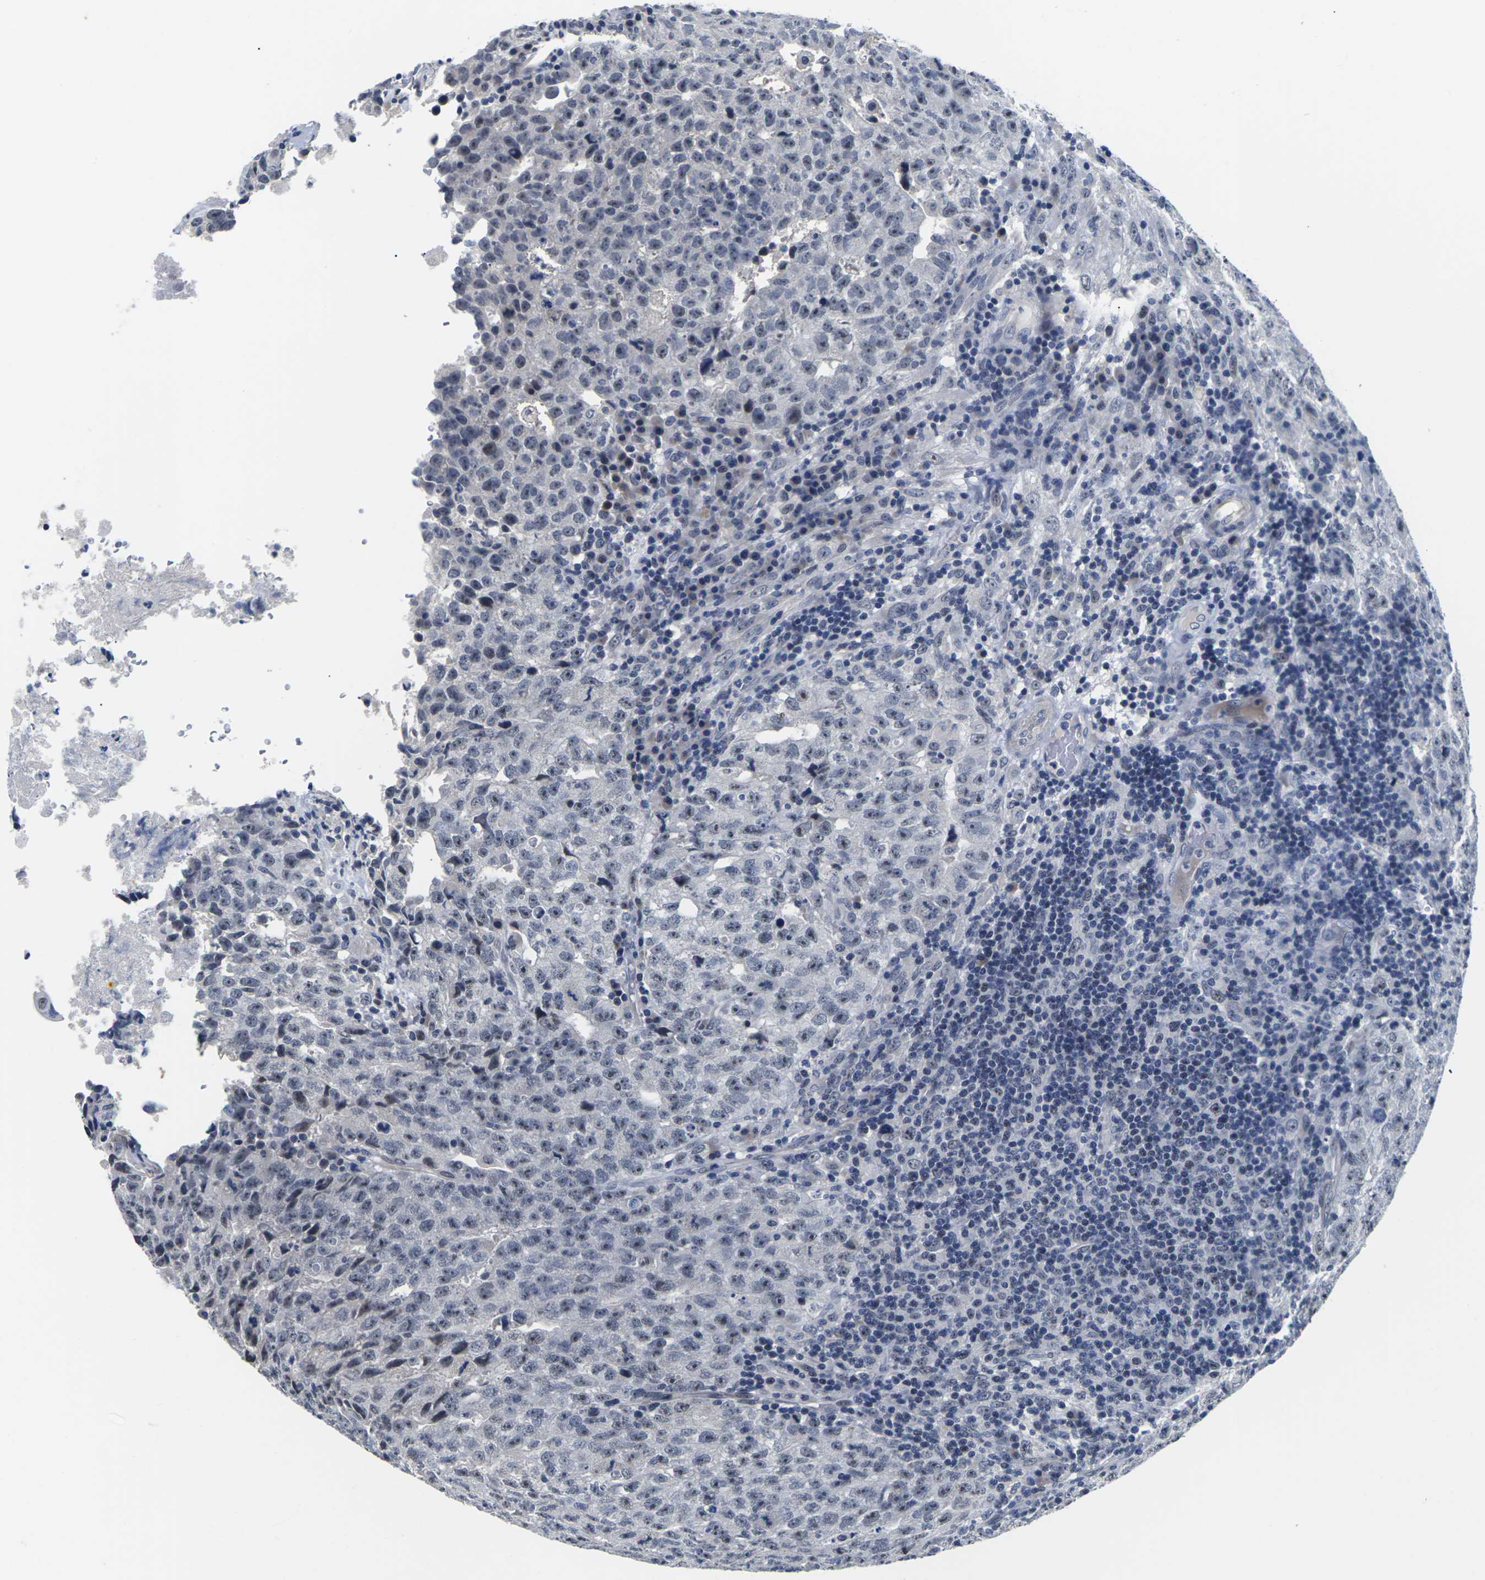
{"staining": {"intensity": "negative", "quantity": "none", "location": "none"}, "tissue": "testis cancer", "cell_type": "Tumor cells", "image_type": "cancer", "snomed": [{"axis": "morphology", "description": "Necrosis, NOS"}, {"axis": "morphology", "description": "Carcinoma, Embryonal, NOS"}, {"axis": "topography", "description": "Testis"}], "caption": "There is no significant positivity in tumor cells of testis cancer.", "gene": "ST6GAL2", "patient": {"sex": "male", "age": 19}}